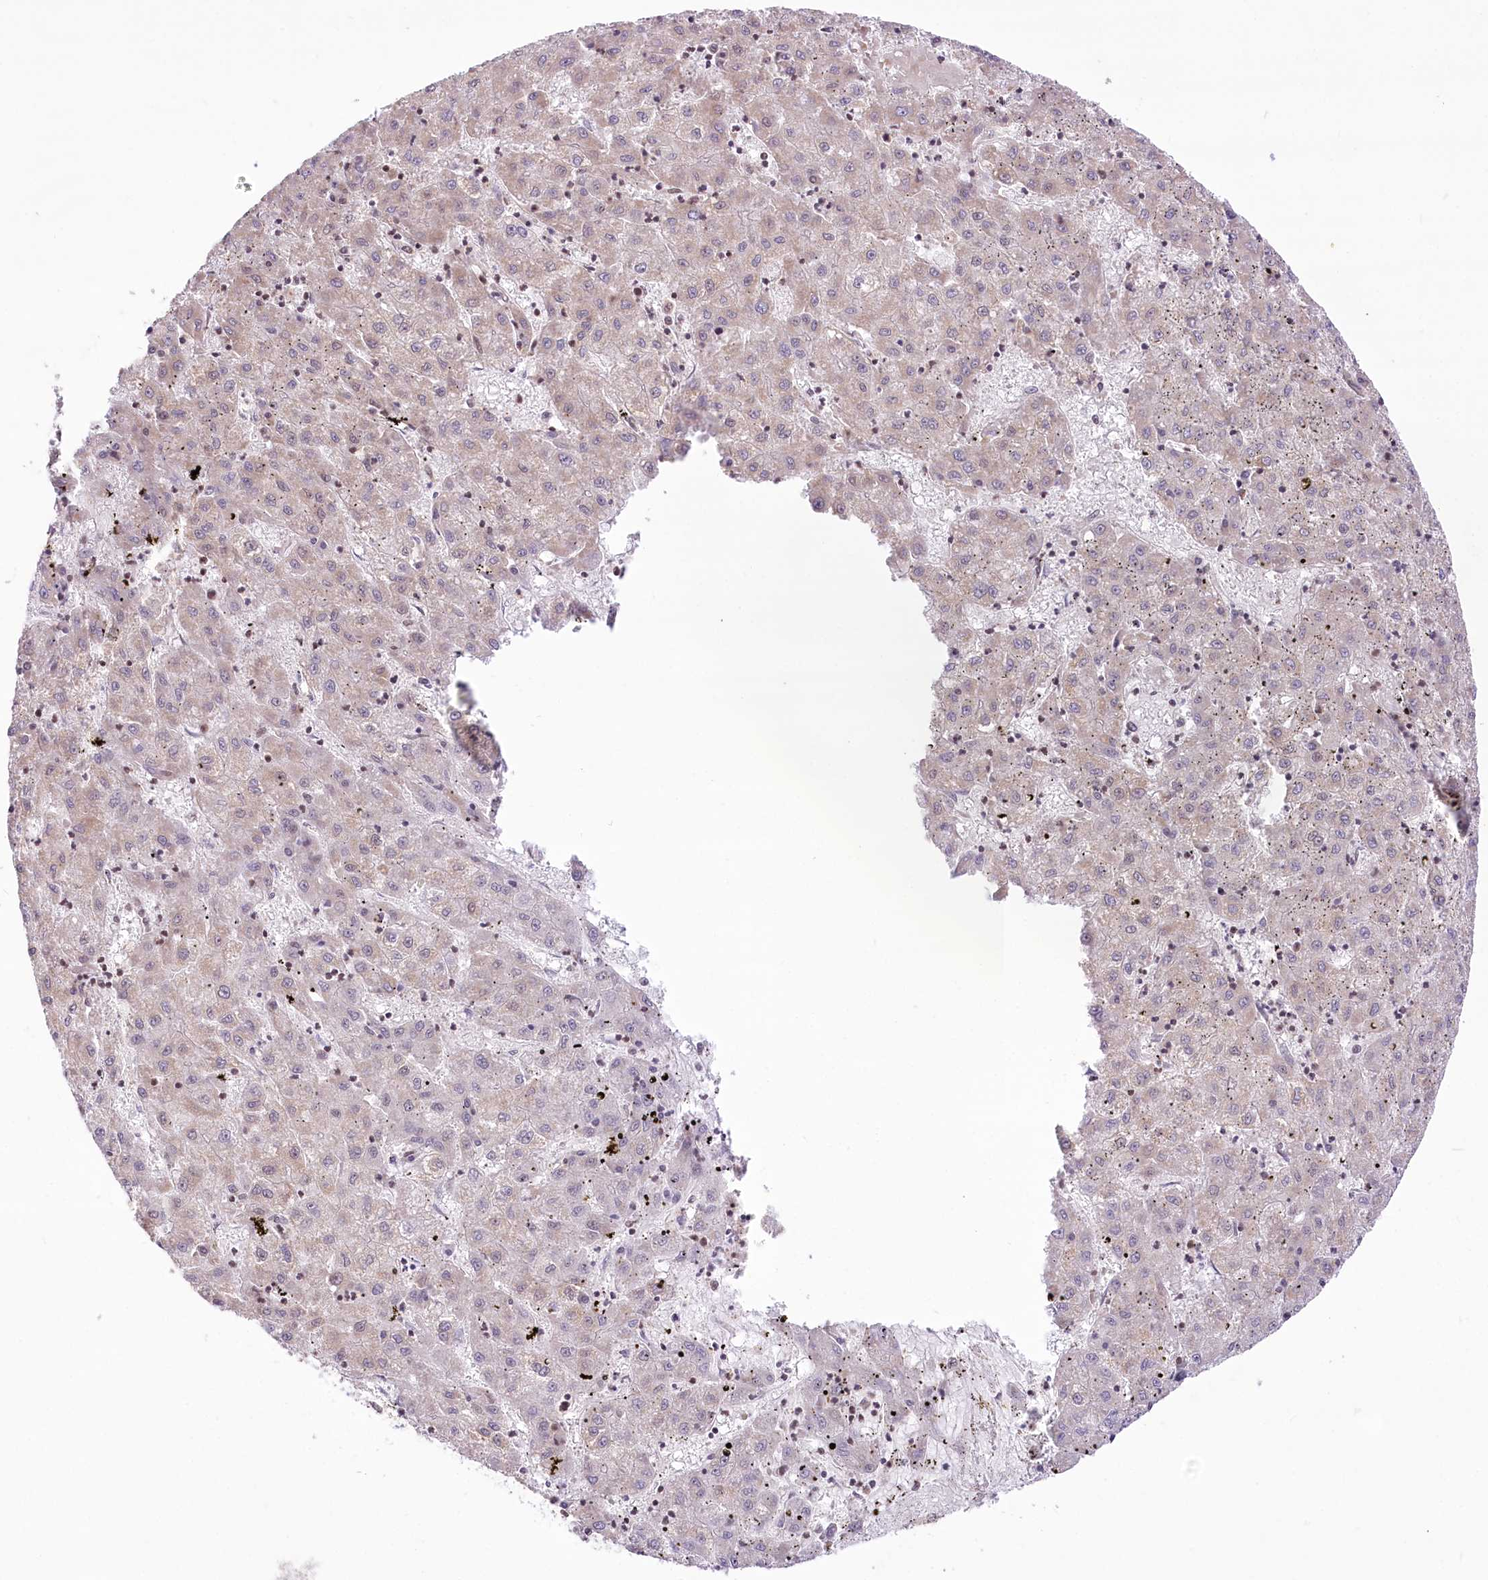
{"staining": {"intensity": "weak", "quantity": "<25%", "location": "cytoplasmic/membranous"}, "tissue": "liver cancer", "cell_type": "Tumor cells", "image_type": "cancer", "snomed": [{"axis": "morphology", "description": "Carcinoma, Hepatocellular, NOS"}, {"axis": "topography", "description": "Liver"}], "caption": "Immunohistochemistry (IHC) image of neoplastic tissue: liver hepatocellular carcinoma stained with DAB reveals no significant protein staining in tumor cells.", "gene": "ZMAT2", "patient": {"sex": "male", "age": 72}}